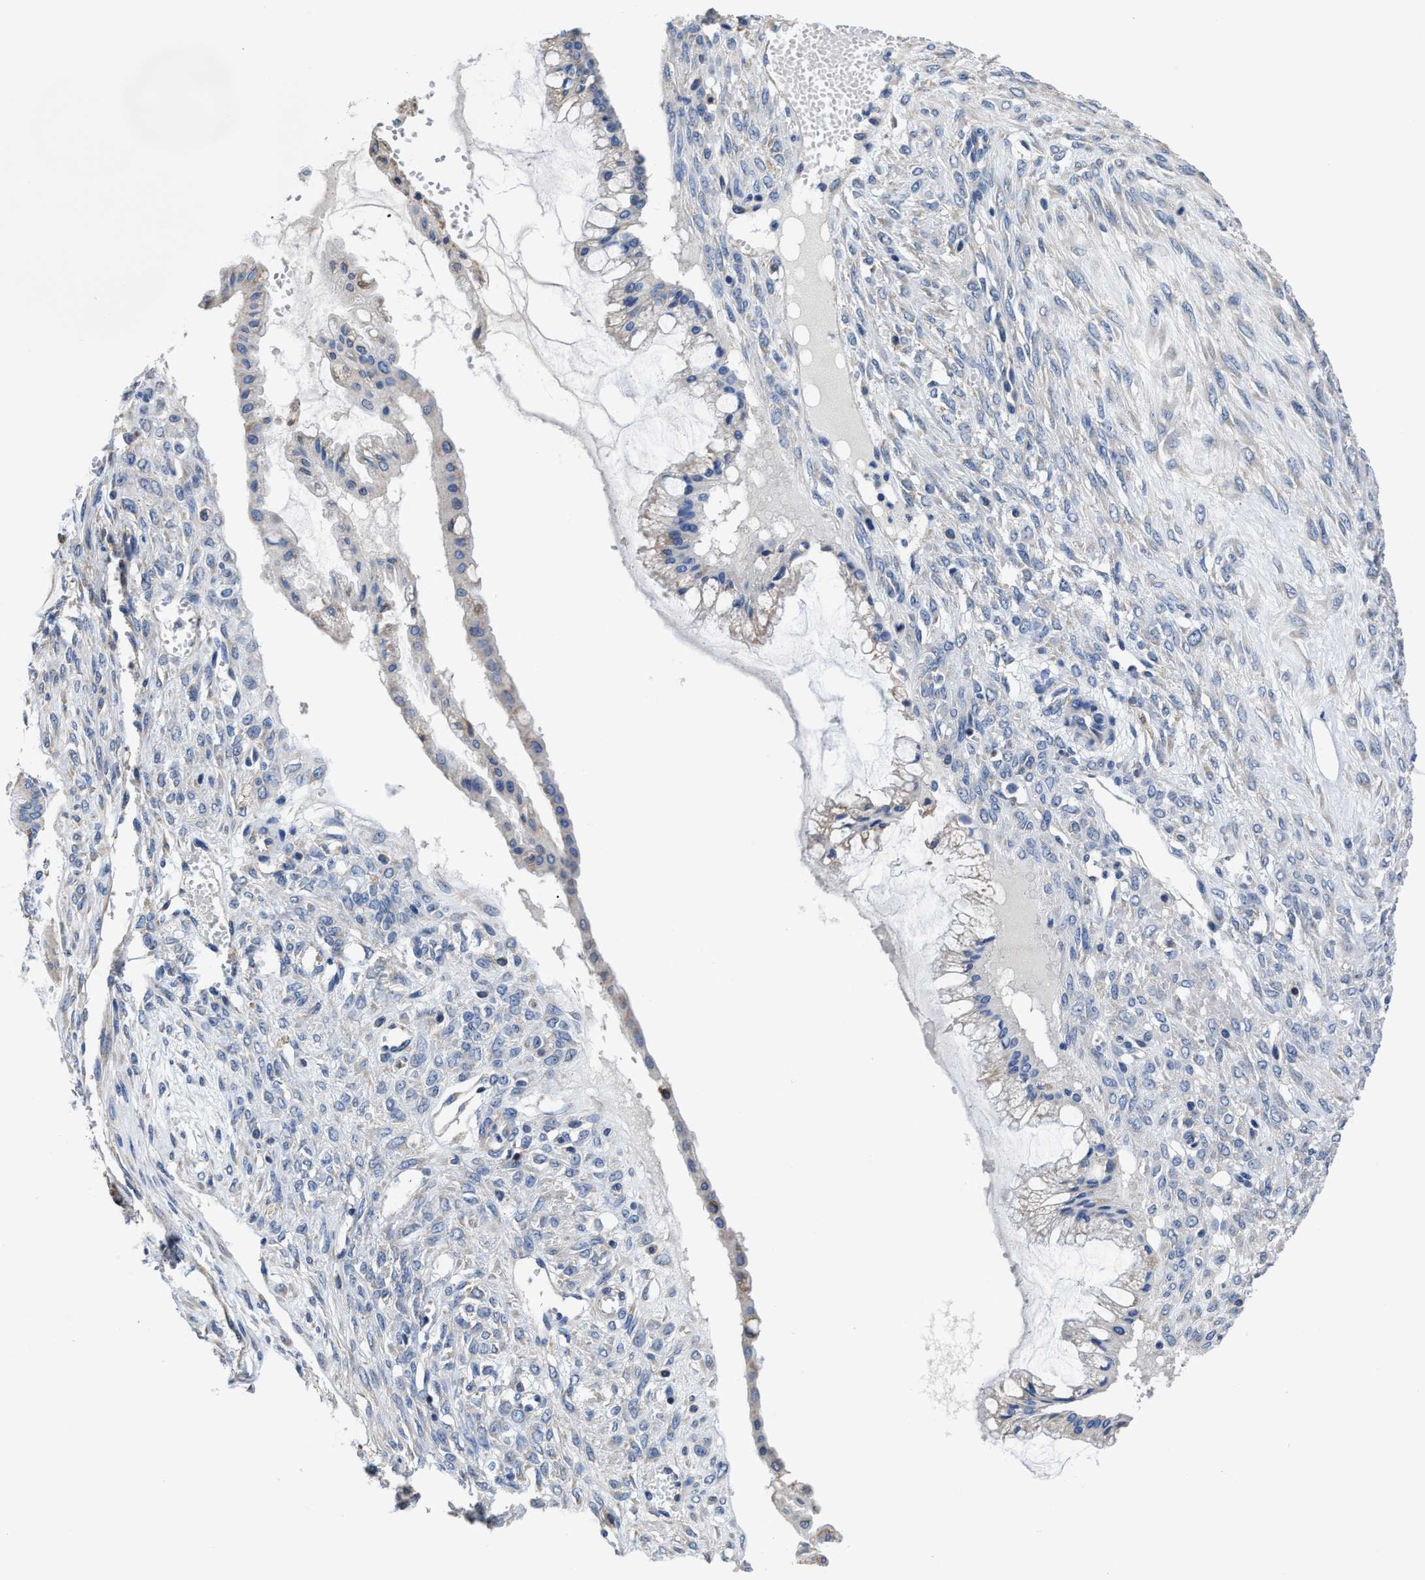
{"staining": {"intensity": "negative", "quantity": "none", "location": "none"}, "tissue": "ovarian cancer", "cell_type": "Tumor cells", "image_type": "cancer", "snomed": [{"axis": "morphology", "description": "Cystadenocarcinoma, mucinous, NOS"}, {"axis": "topography", "description": "Ovary"}], "caption": "Immunohistochemistry micrograph of neoplastic tissue: human ovarian mucinous cystadenocarcinoma stained with DAB (3,3'-diaminobenzidine) reveals no significant protein staining in tumor cells.", "gene": "SRPK2", "patient": {"sex": "female", "age": 73}}